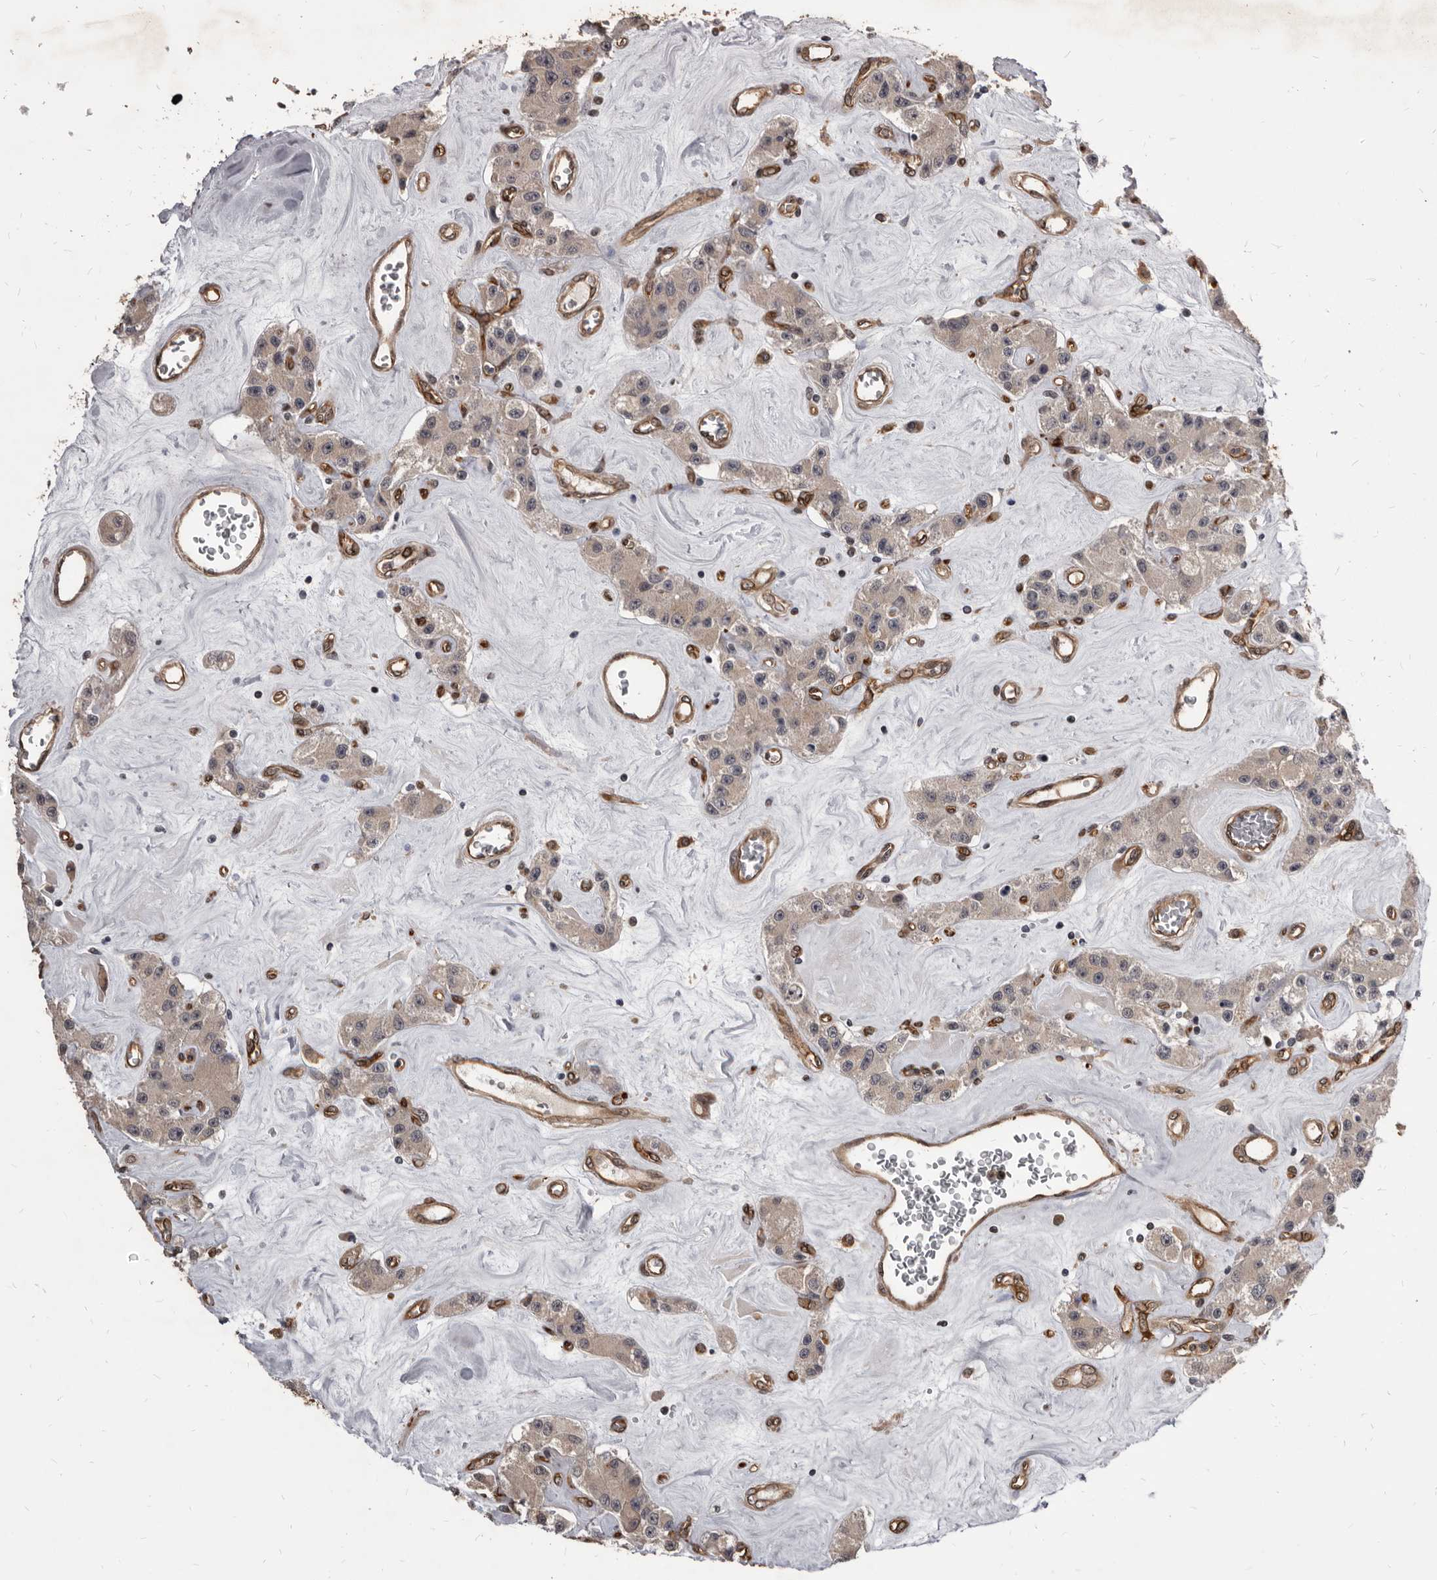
{"staining": {"intensity": "weak", "quantity": ">75%", "location": "cytoplasmic/membranous"}, "tissue": "carcinoid", "cell_type": "Tumor cells", "image_type": "cancer", "snomed": [{"axis": "morphology", "description": "Carcinoid, malignant, NOS"}, {"axis": "topography", "description": "Pancreas"}], "caption": "Protein expression by IHC shows weak cytoplasmic/membranous positivity in approximately >75% of tumor cells in carcinoid.", "gene": "ADAMTS20", "patient": {"sex": "male", "age": 41}}